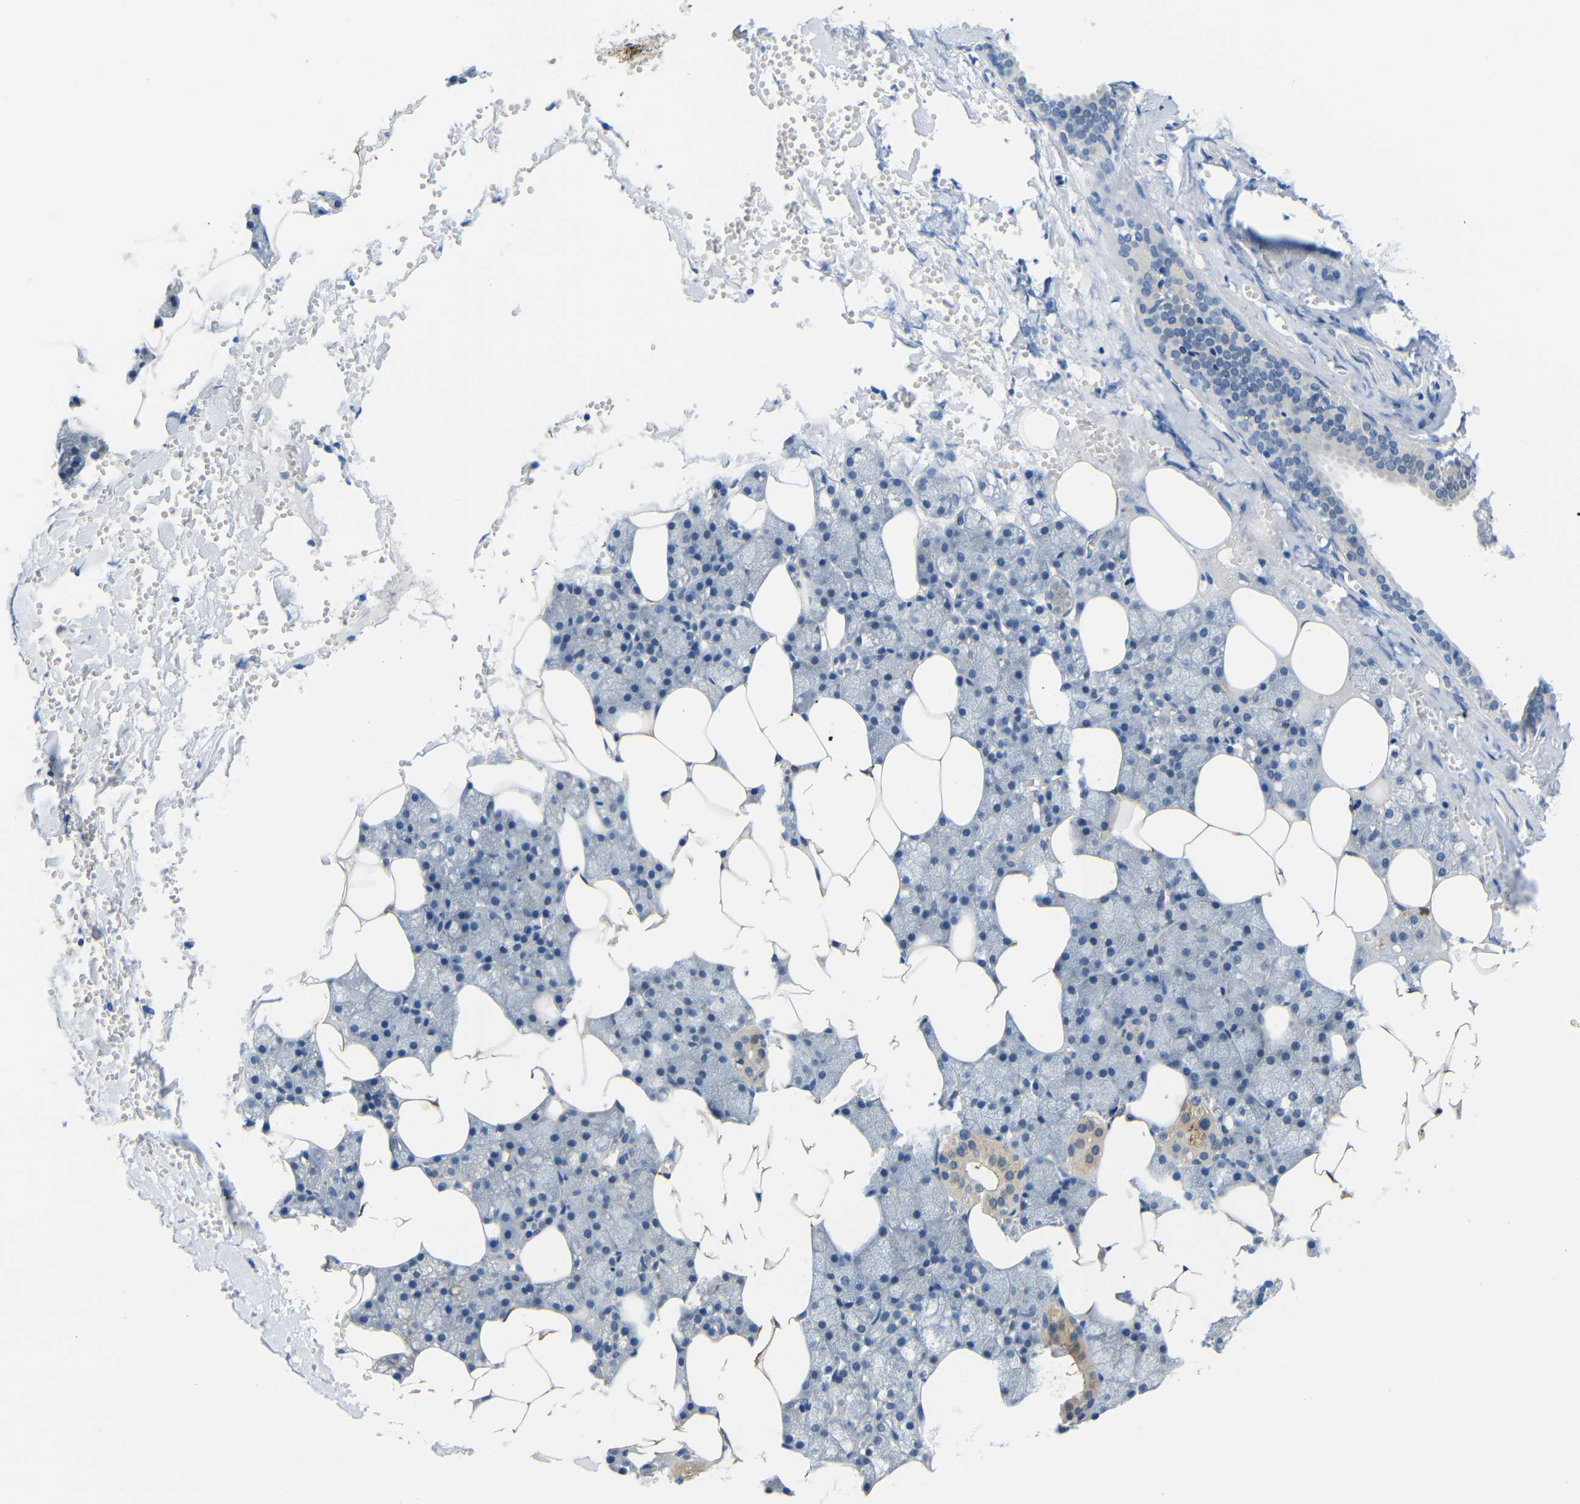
{"staining": {"intensity": "moderate", "quantity": "<25%", "location": "cytoplasmic/membranous"}, "tissue": "salivary gland", "cell_type": "Glandular cells", "image_type": "normal", "snomed": [{"axis": "morphology", "description": "Normal tissue, NOS"}, {"axis": "topography", "description": "Salivary gland"}], "caption": "A brown stain shows moderate cytoplasmic/membranous staining of a protein in glandular cells of benign salivary gland. Nuclei are stained in blue.", "gene": "NEGR1", "patient": {"sex": "male", "age": 62}}